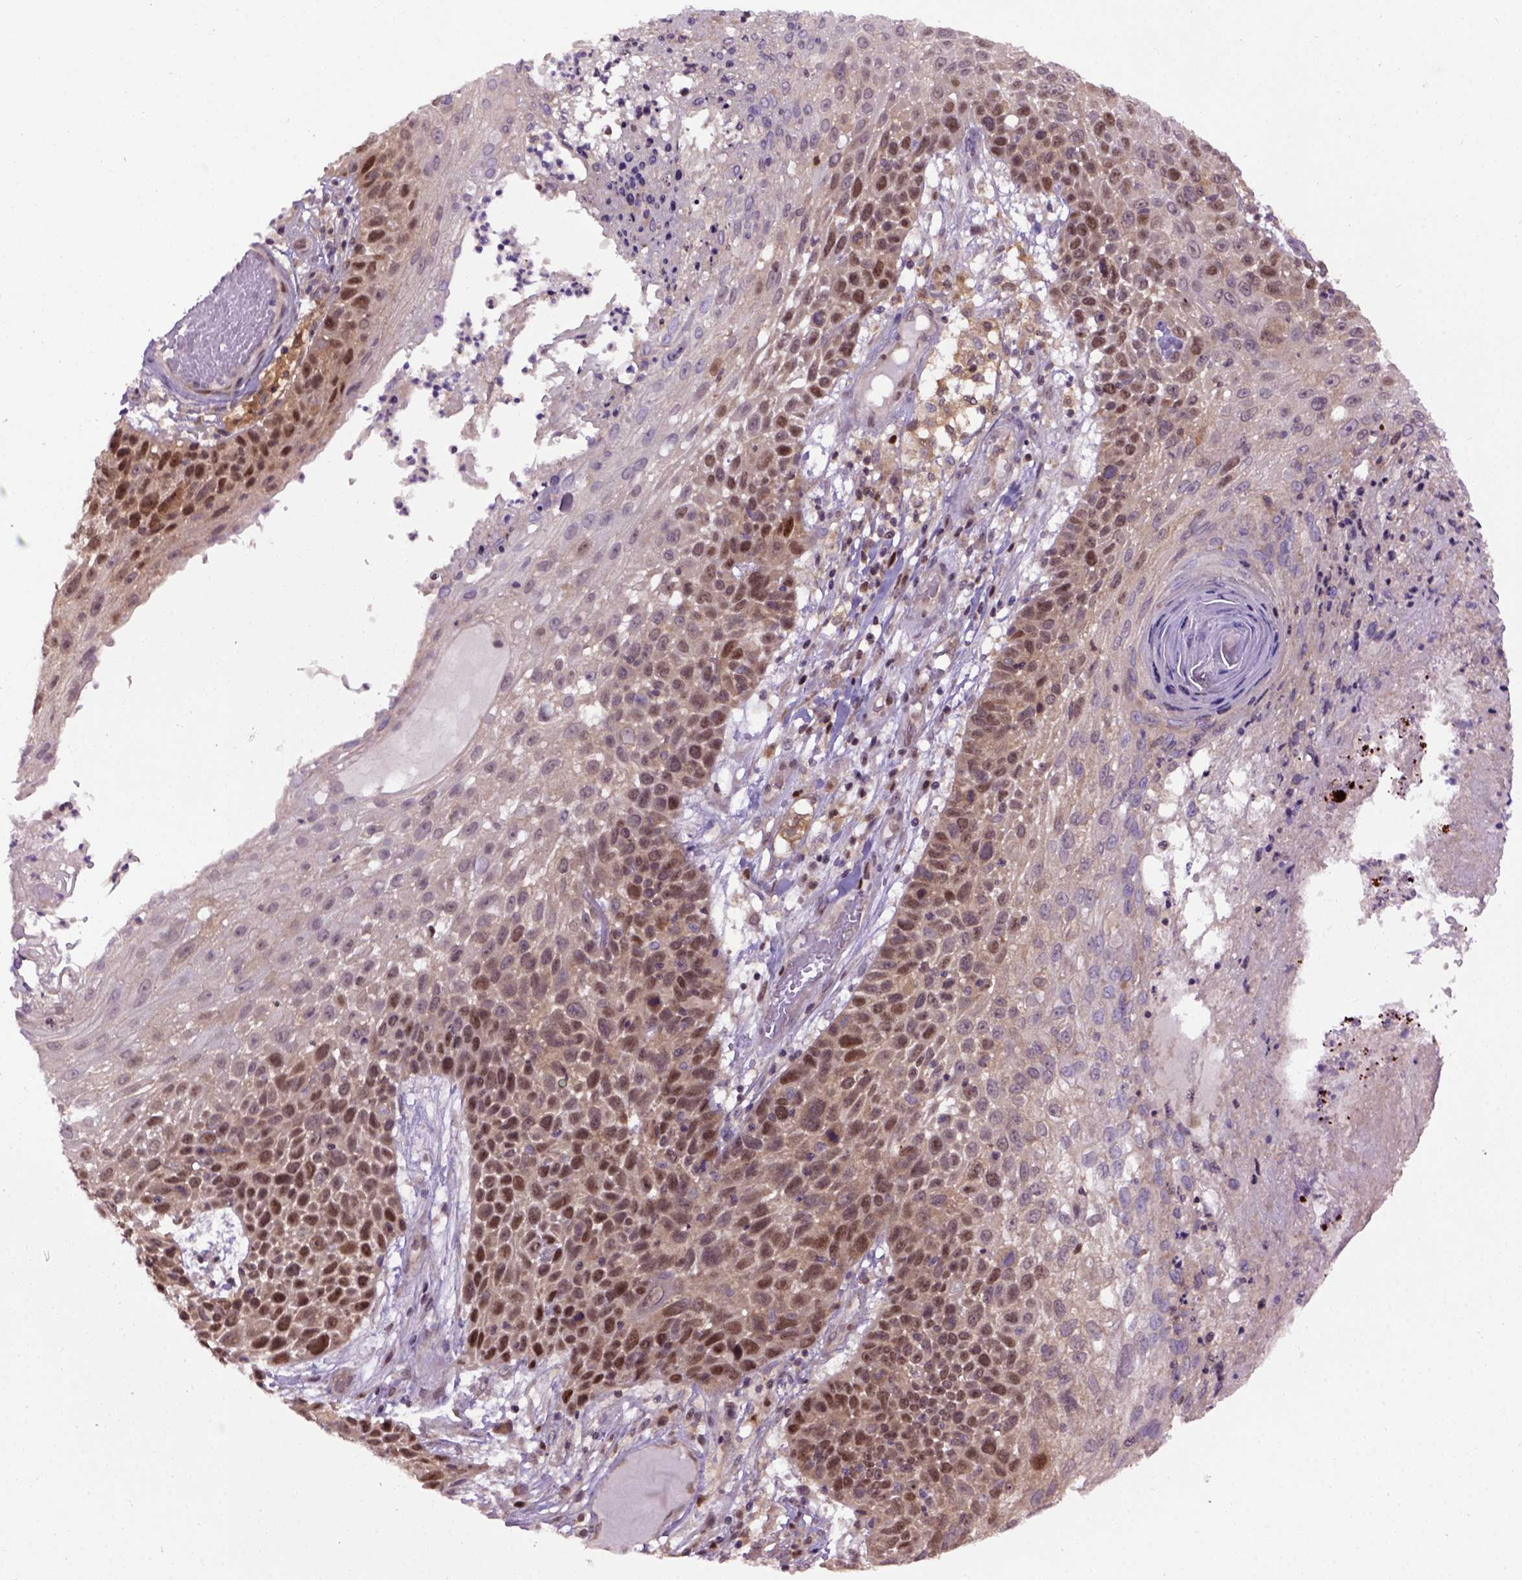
{"staining": {"intensity": "moderate", "quantity": ">75%", "location": "cytoplasmic/membranous,nuclear"}, "tissue": "skin cancer", "cell_type": "Tumor cells", "image_type": "cancer", "snomed": [{"axis": "morphology", "description": "Squamous cell carcinoma, NOS"}, {"axis": "topography", "description": "Skin"}], "caption": "Tumor cells reveal medium levels of moderate cytoplasmic/membranous and nuclear expression in approximately >75% of cells in human skin squamous cell carcinoma. (brown staining indicates protein expression, while blue staining denotes nuclei).", "gene": "WDR48", "patient": {"sex": "male", "age": 92}}